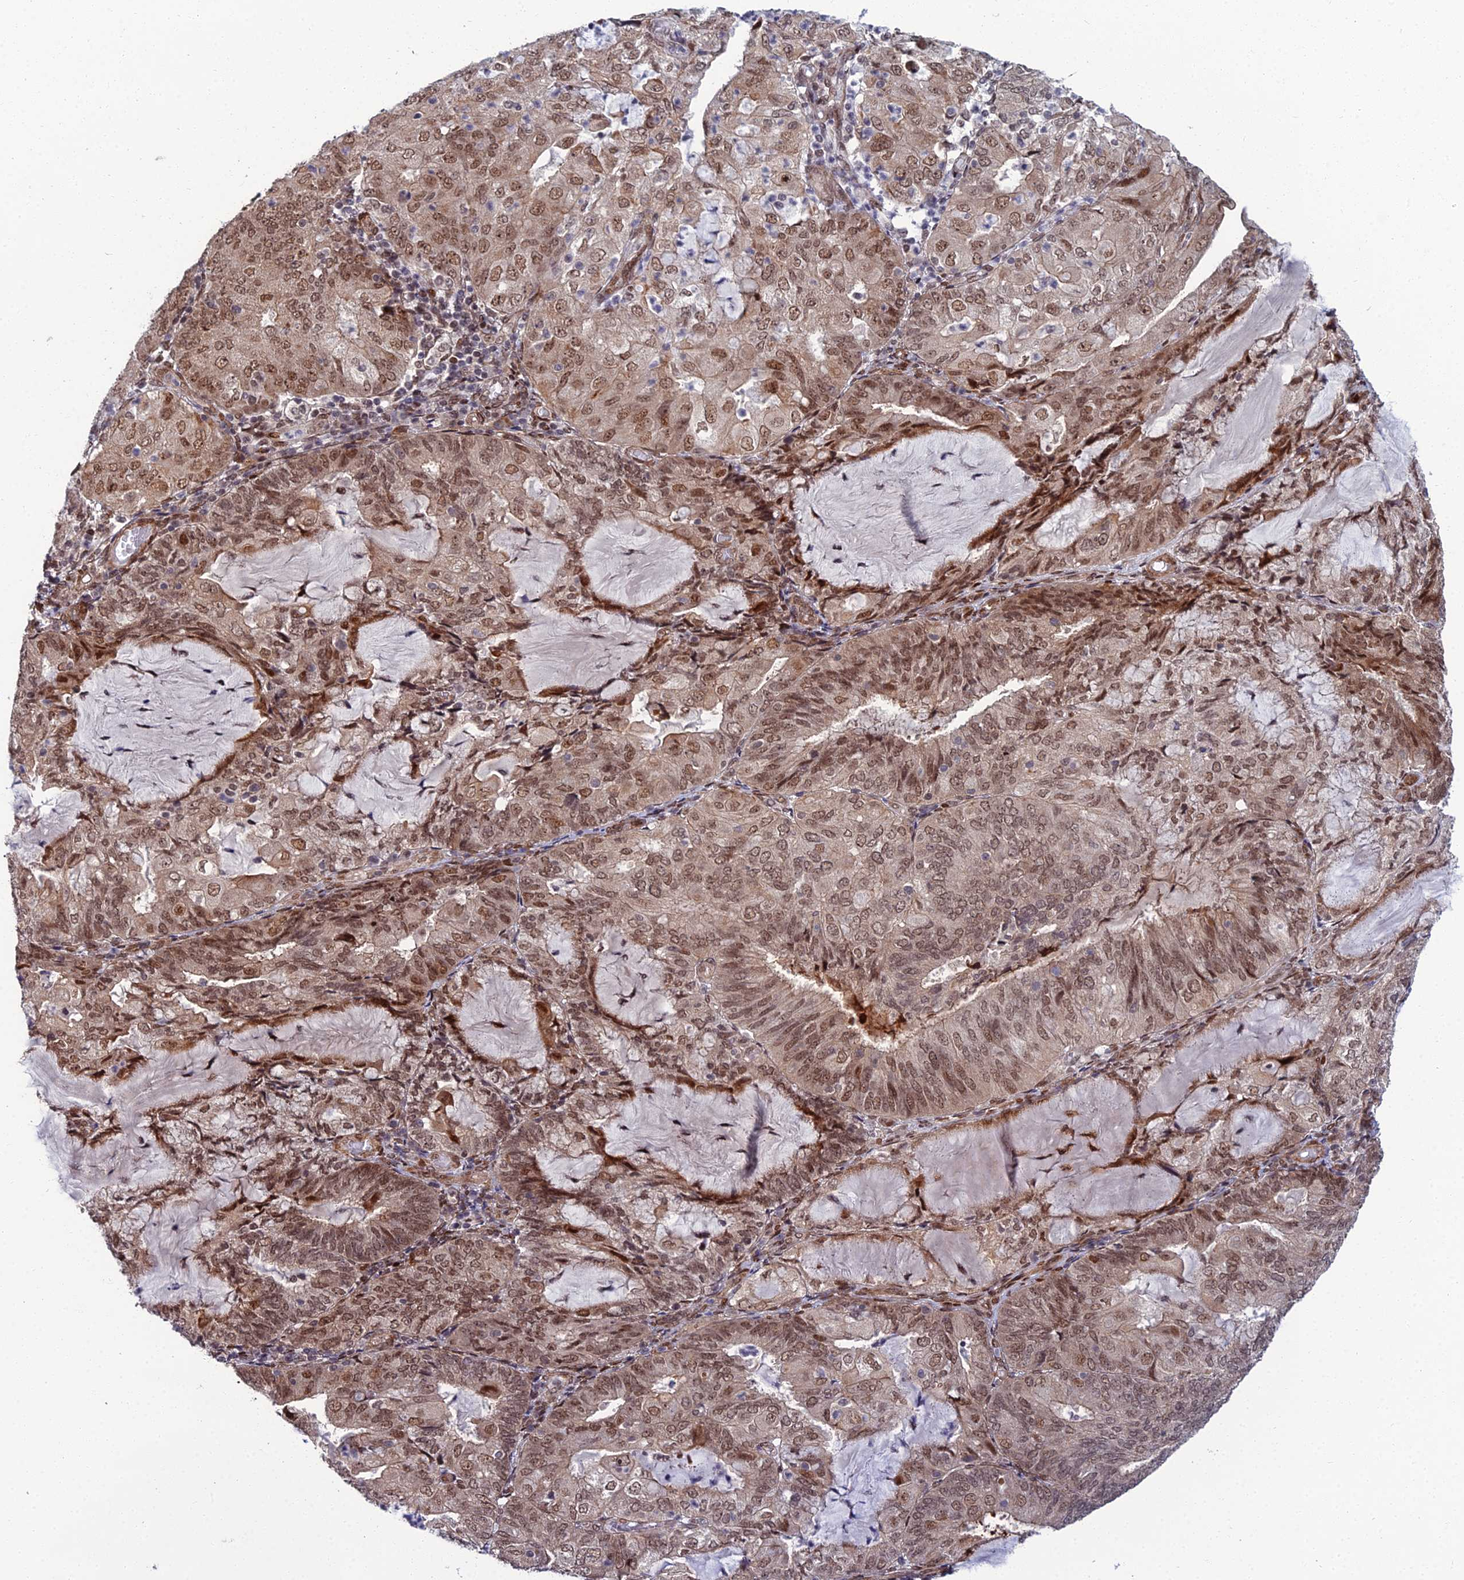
{"staining": {"intensity": "moderate", "quantity": ">75%", "location": "nuclear"}, "tissue": "endometrial cancer", "cell_type": "Tumor cells", "image_type": "cancer", "snomed": [{"axis": "morphology", "description": "Adenocarcinoma, NOS"}, {"axis": "topography", "description": "Endometrium"}], "caption": "Protein analysis of endometrial adenocarcinoma tissue displays moderate nuclear expression in about >75% of tumor cells. (brown staining indicates protein expression, while blue staining denotes nuclei).", "gene": "ZNF668", "patient": {"sex": "female", "age": 81}}